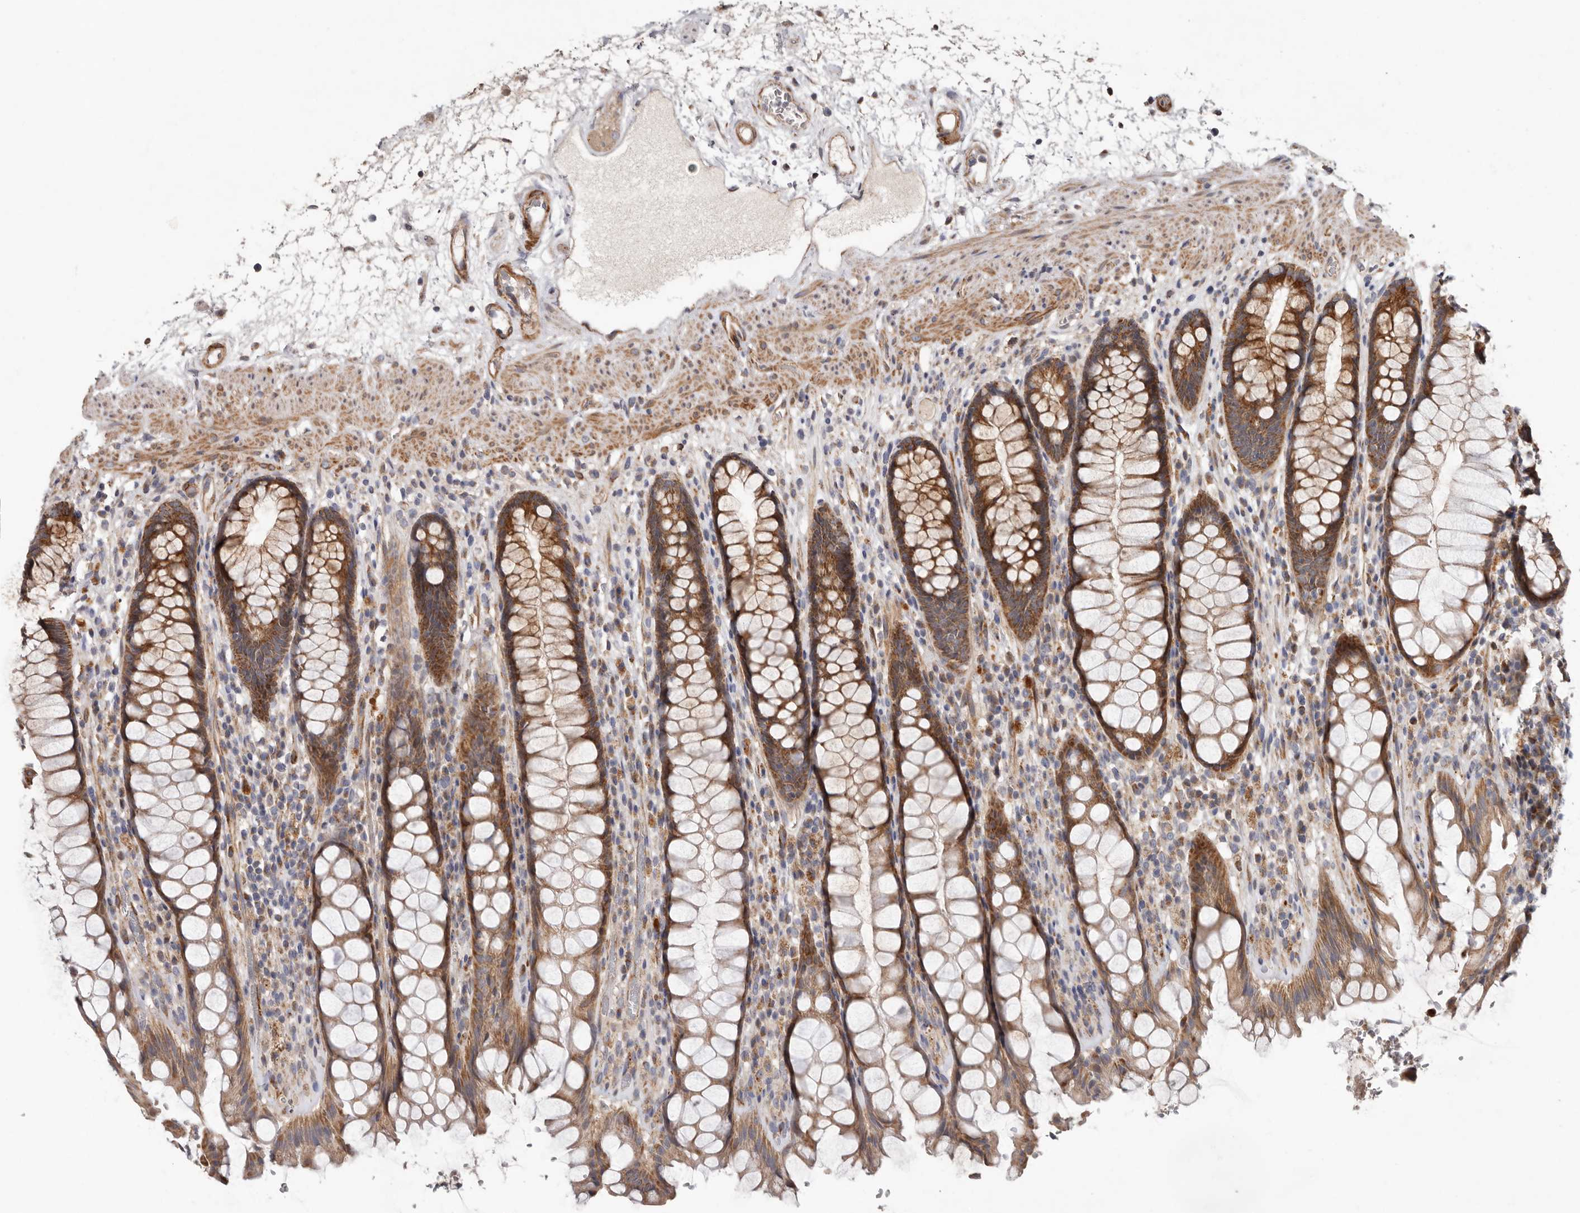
{"staining": {"intensity": "moderate", "quantity": ">75%", "location": "cytoplasmic/membranous"}, "tissue": "rectum", "cell_type": "Glandular cells", "image_type": "normal", "snomed": [{"axis": "morphology", "description": "Normal tissue, NOS"}, {"axis": "topography", "description": "Rectum"}], "caption": "Immunohistochemistry photomicrograph of unremarkable rectum: human rectum stained using immunohistochemistry (IHC) reveals medium levels of moderate protein expression localized specifically in the cytoplasmic/membranous of glandular cells, appearing as a cytoplasmic/membranous brown color.", "gene": "PROKR1", "patient": {"sex": "male", "age": 64}}